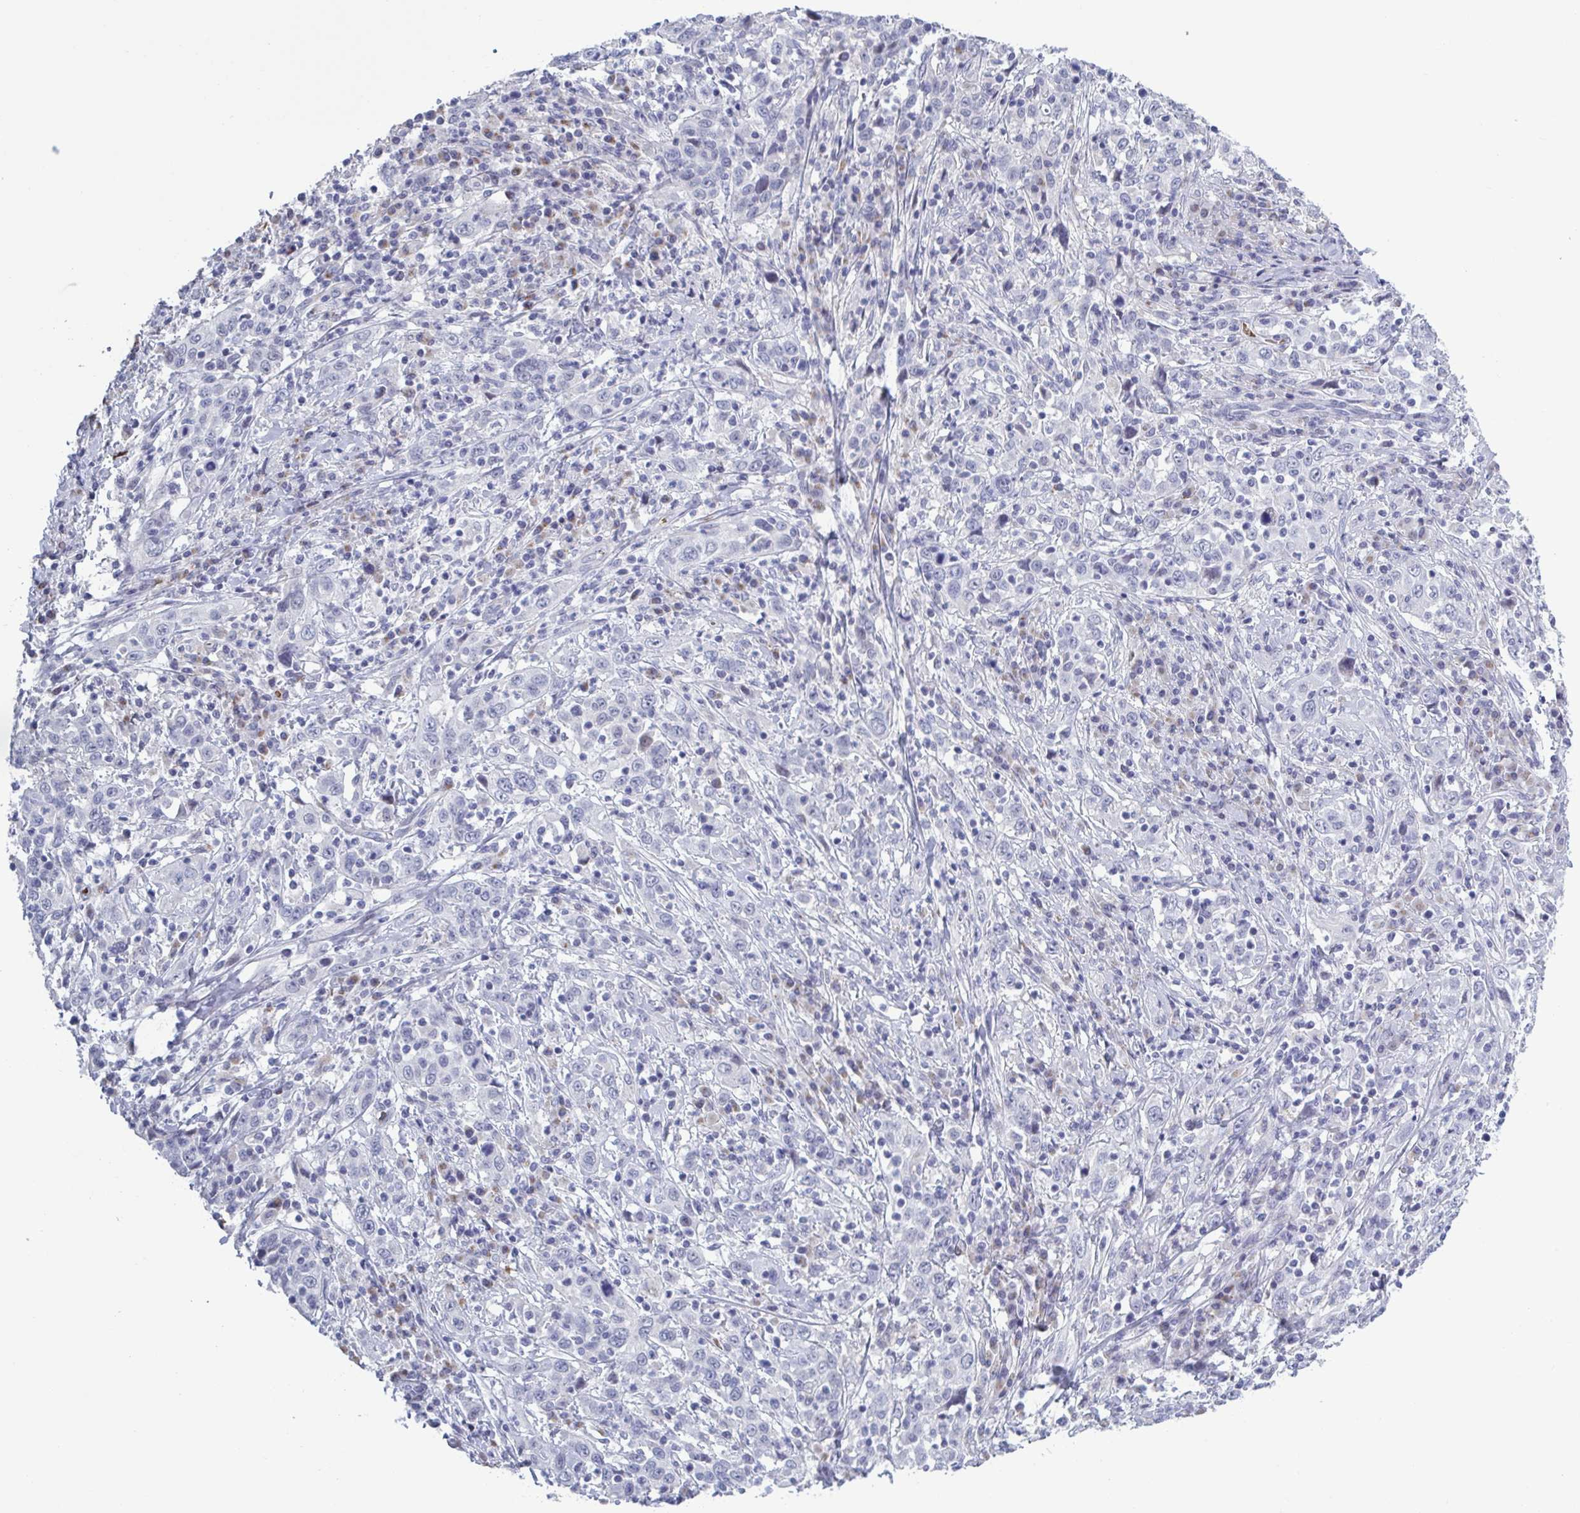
{"staining": {"intensity": "negative", "quantity": "none", "location": "none"}, "tissue": "cervical cancer", "cell_type": "Tumor cells", "image_type": "cancer", "snomed": [{"axis": "morphology", "description": "Squamous cell carcinoma, NOS"}, {"axis": "topography", "description": "Cervix"}], "caption": "A histopathology image of cervical cancer (squamous cell carcinoma) stained for a protein displays no brown staining in tumor cells.", "gene": "HSD11B2", "patient": {"sex": "female", "age": 46}}